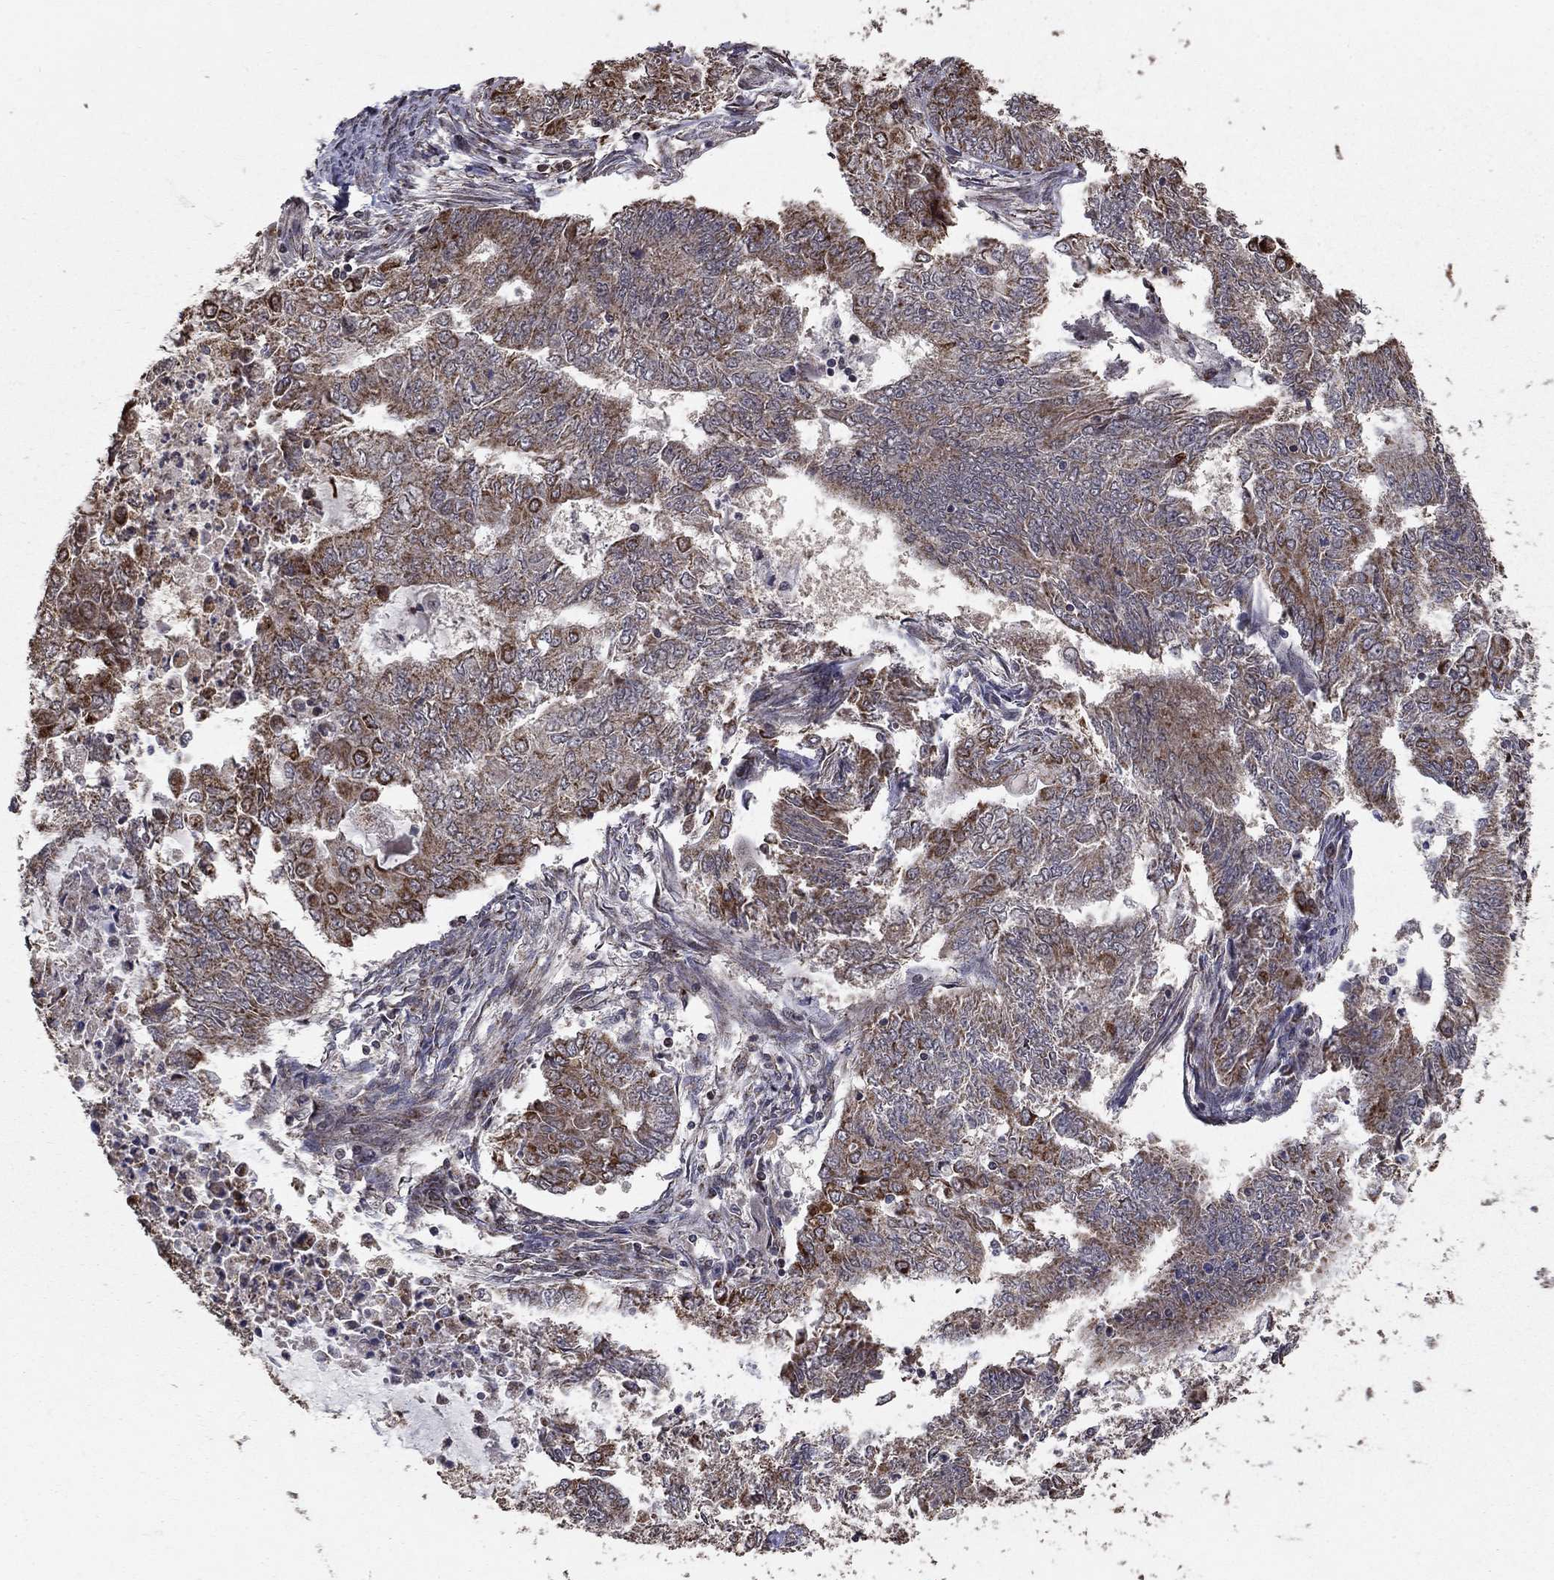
{"staining": {"intensity": "moderate", "quantity": "<25%", "location": "cytoplasmic/membranous"}, "tissue": "endometrial cancer", "cell_type": "Tumor cells", "image_type": "cancer", "snomed": [{"axis": "morphology", "description": "Adenocarcinoma, NOS"}, {"axis": "topography", "description": "Endometrium"}], "caption": "Immunohistochemistry (IHC) staining of adenocarcinoma (endometrial), which exhibits low levels of moderate cytoplasmic/membranous expression in approximately <25% of tumor cells indicating moderate cytoplasmic/membranous protein expression. The staining was performed using DAB (brown) for protein detection and nuclei were counterstained in hematoxylin (blue).", "gene": "ACOT13", "patient": {"sex": "female", "age": 62}}